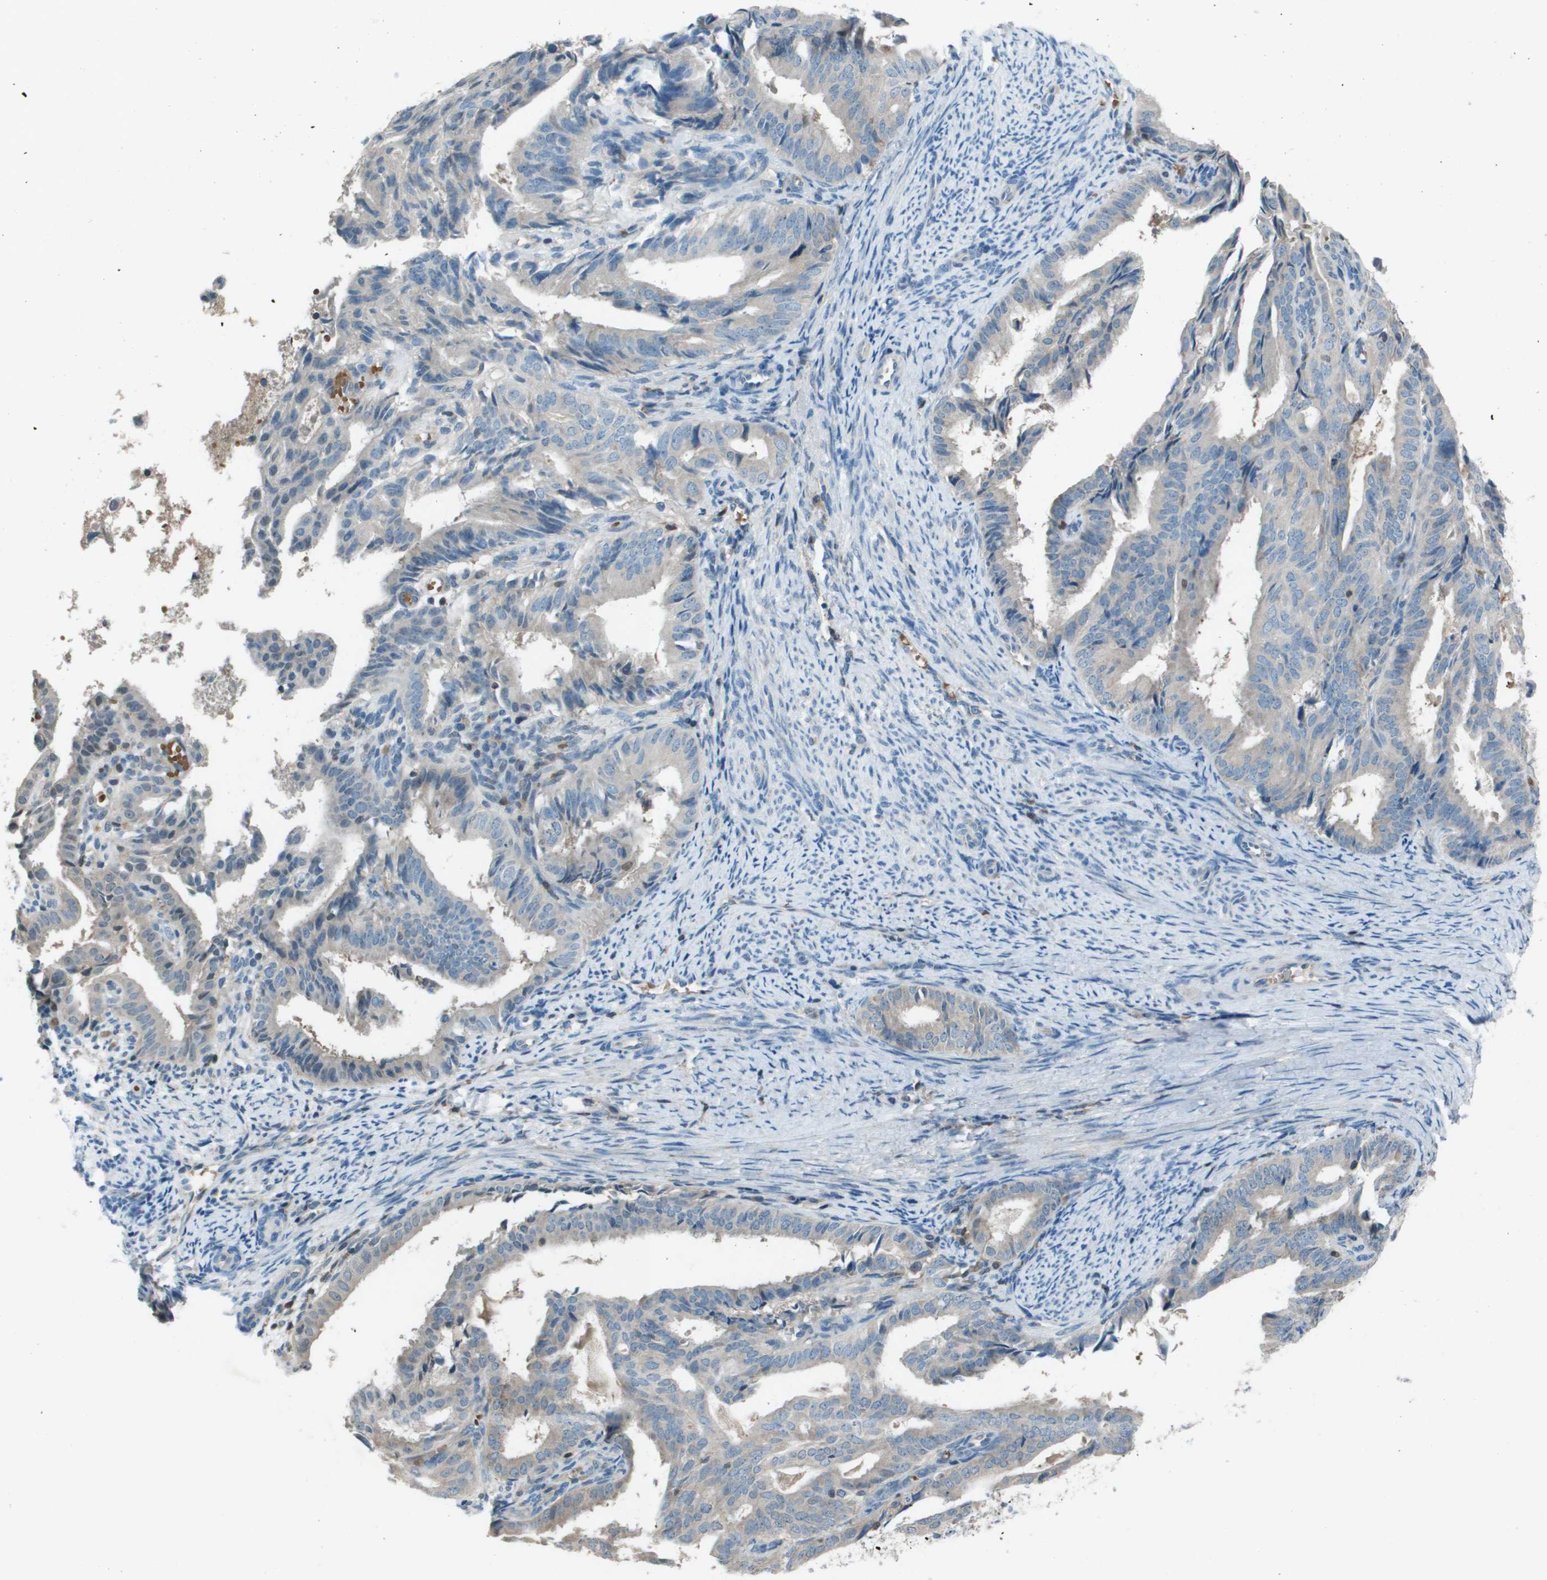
{"staining": {"intensity": "weak", "quantity": "25%-75%", "location": "cytoplasmic/membranous"}, "tissue": "endometrial cancer", "cell_type": "Tumor cells", "image_type": "cancer", "snomed": [{"axis": "morphology", "description": "Adenocarcinoma, NOS"}, {"axis": "topography", "description": "Endometrium"}], "caption": "This is an image of immunohistochemistry staining of endometrial cancer (adenocarcinoma), which shows weak expression in the cytoplasmic/membranous of tumor cells.", "gene": "CAMK4", "patient": {"sex": "female", "age": 58}}